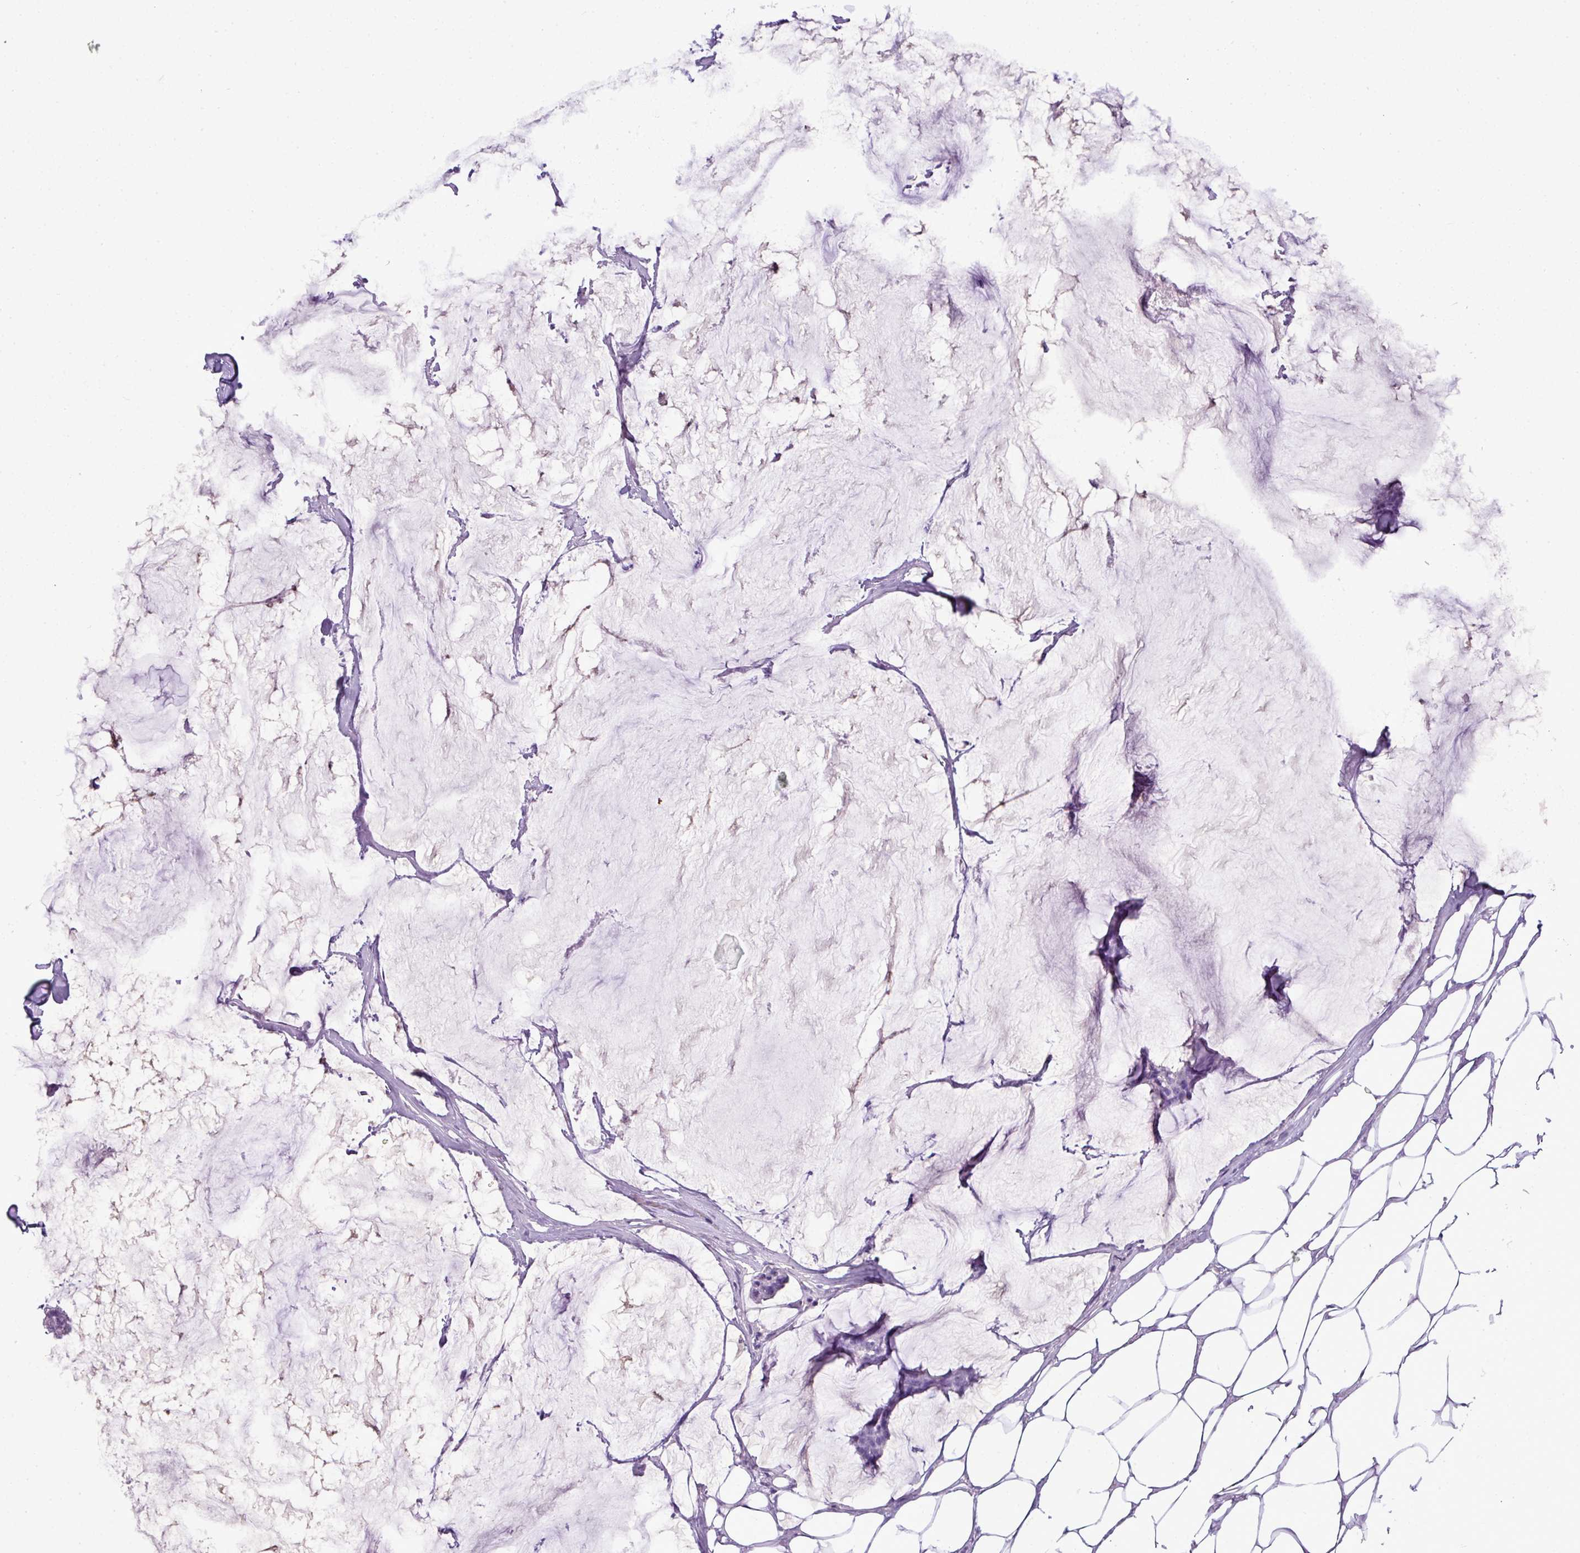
{"staining": {"intensity": "negative", "quantity": "none", "location": "none"}, "tissue": "breast cancer", "cell_type": "Tumor cells", "image_type": "cancer", "snomed": [{"axis": "morphology", "description": "Duct carcinoma"}, {"axis": "topography", "description": "Breast"}], "caption": "The micrograph shows no staining of tumor cells in intraductal carcinoma (breast).", "gene": "RBMXL2", "patient": {"sex": "female", "age": 93}}